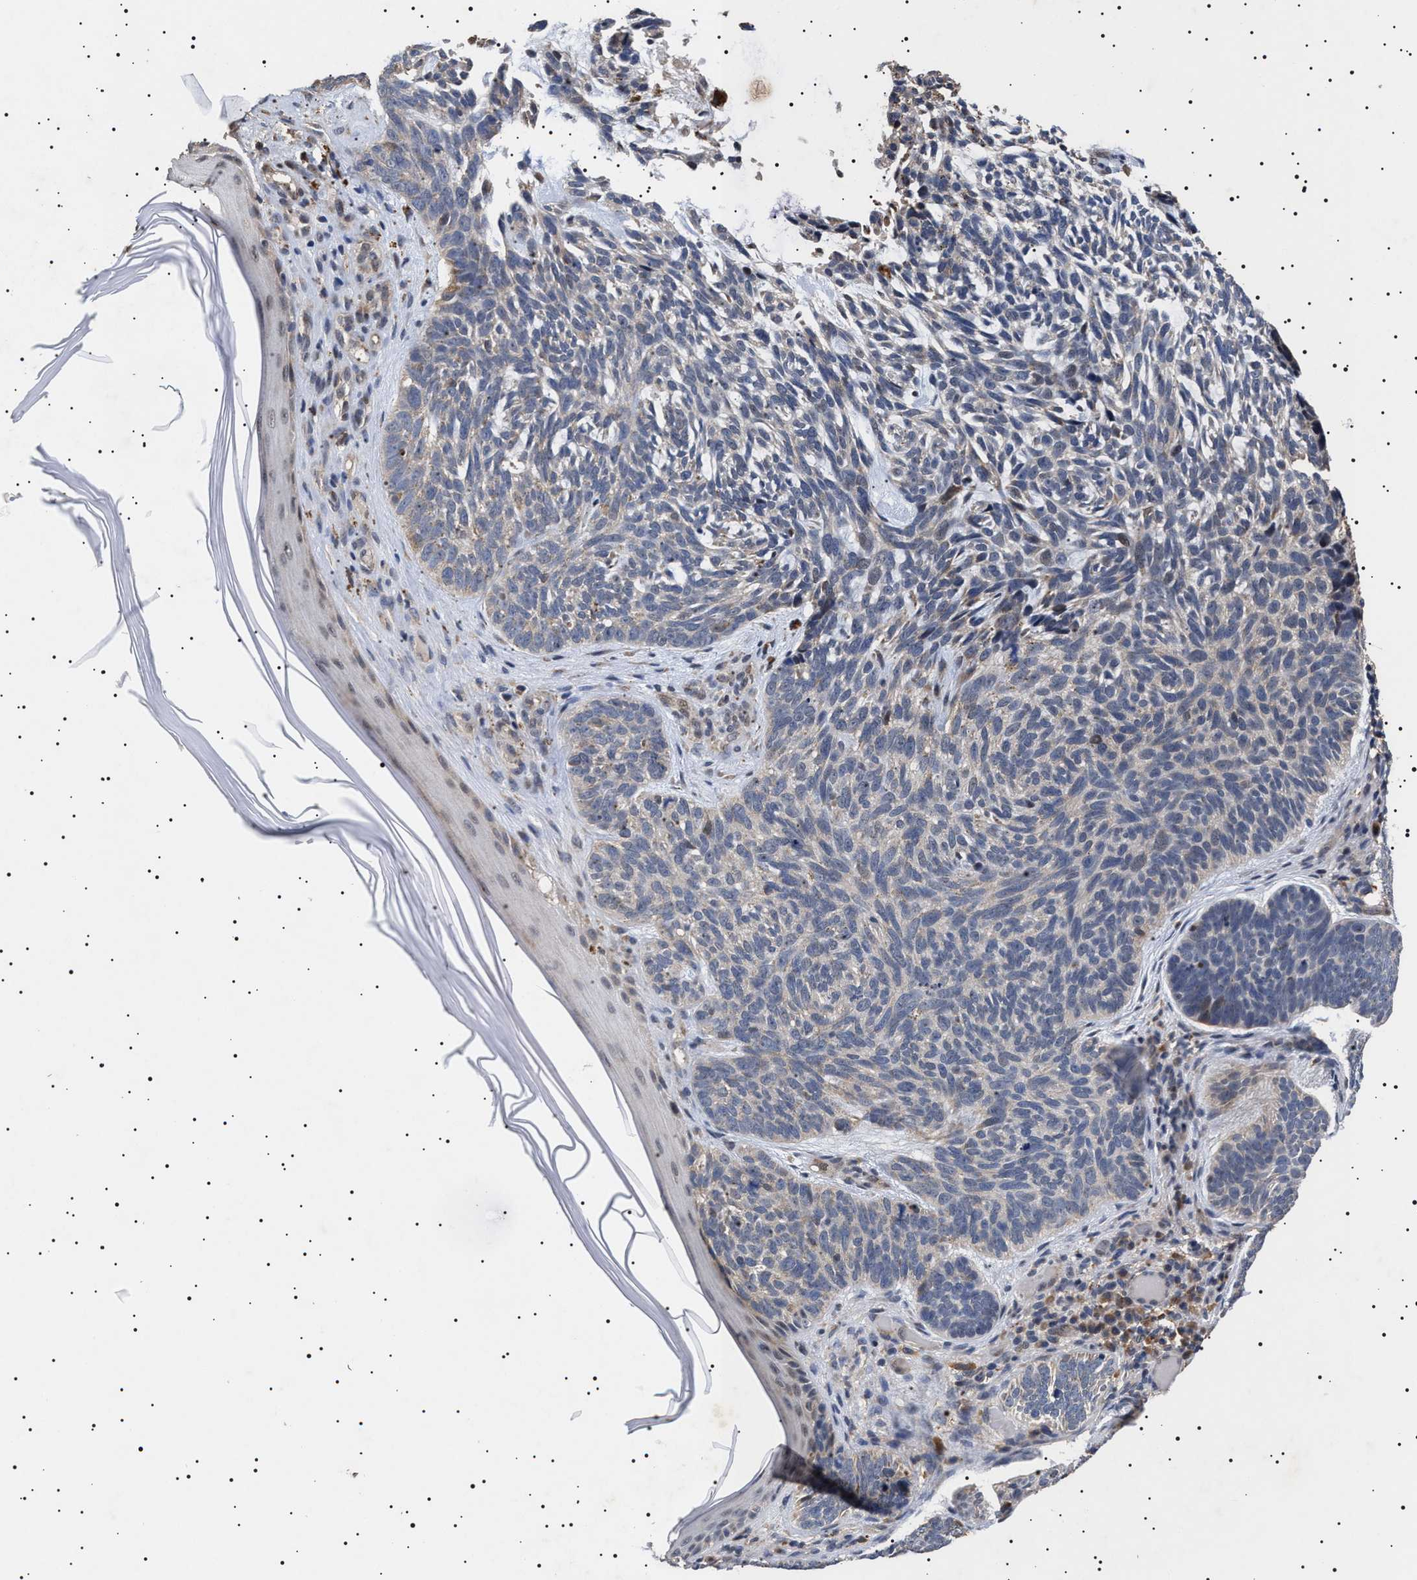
{"staining": {"intensity": "negative", "quantity": "none", "location": "none"}, "tissue": "skin cancer", "cell_type": "Tumor cells", "image_type": "cancer", "snomed": [{"axis": "morphology", "description": "Basal cell carcinoma"}, {"axis": "topography", "description": "Skin"}, {"axis": "topography", "description": "Skin of head"}], "caption": "IHC of skin basal cell carcinoma exhibits no staining in tumor cells.", "gene": "RAB34", "patient": {"sex": "female", "age": 85}}